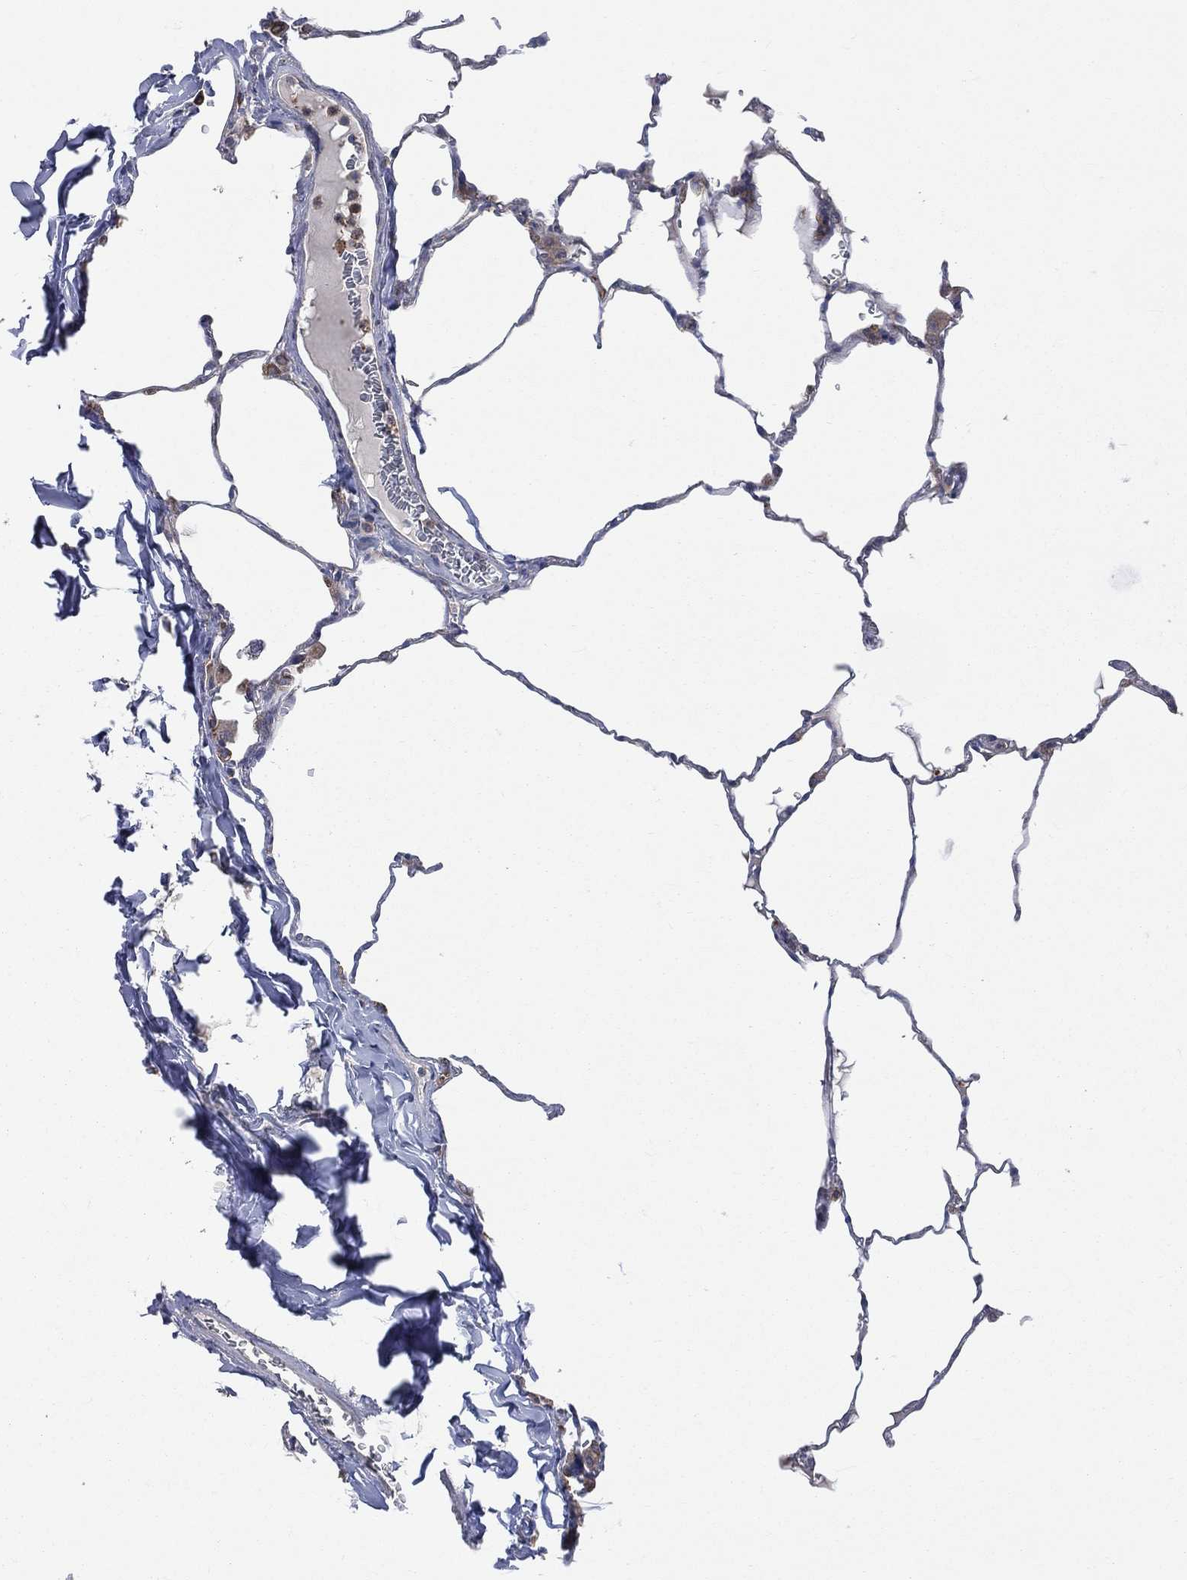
{"staining": {"intensity": "negative", "quantity": "none", "location": "none"}, "tissue": "lung", "cell_type": "Alveolar cells", "image_type": "normal", "snomed": [{"axis": "morphology", "description": "Normal tissue, NOS"}, {"axis": "morphology", "description": "Adenocarcinoma, metastatic, NOS"}, {"axis": "topography", "description": "Lung"}], "caption": "This histopathology image is of normal lung stained with IHC to label a protein in brown with the nuclei are counter-stained blue. There is no positivity in alveolar cells. (DAB immunohistochemistry (IHC) with hematoxylin counter stain).", "gene": "CCDC159", "patient": {"sex": "male", "age": 45}}